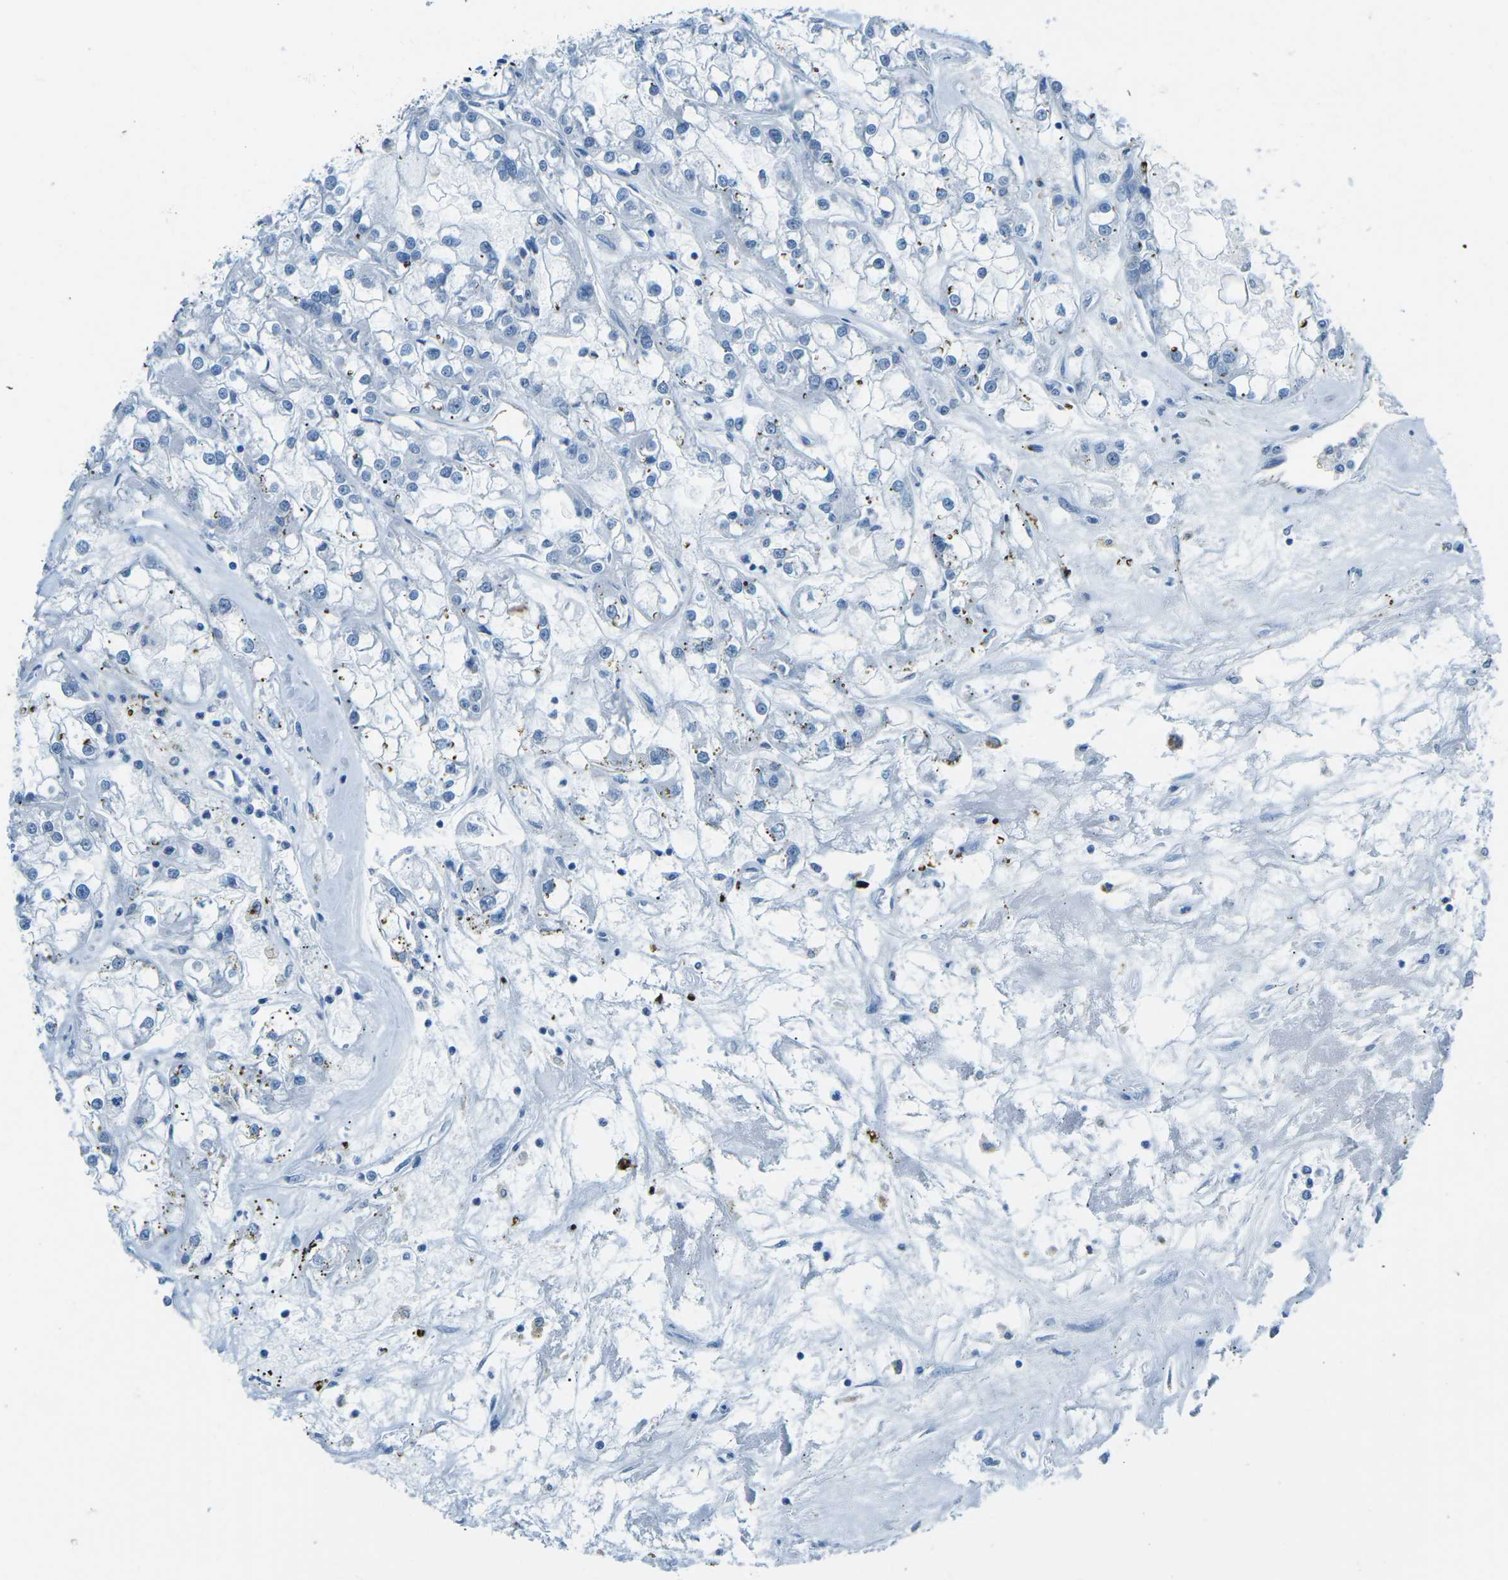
{"staining": {"intensity": "negative", "quantity": "none", "location": "none"}, "tissue": "renal cancer", "cell_type": "Tumor cells", "image_type": "cancer", "snomed": [{"axis": "morphology", "description": "Adenocarcinoma, NOS"}, {"axis": "topography", "description": "Kidney"}], "caption": "IHC photomicrograph of neoplastic tissue: renal cancer stained with DAB shows no significant protein positivity in tumor cells.", "gene": "MYH8", "patient": {"sex": "female", "age": 52}}